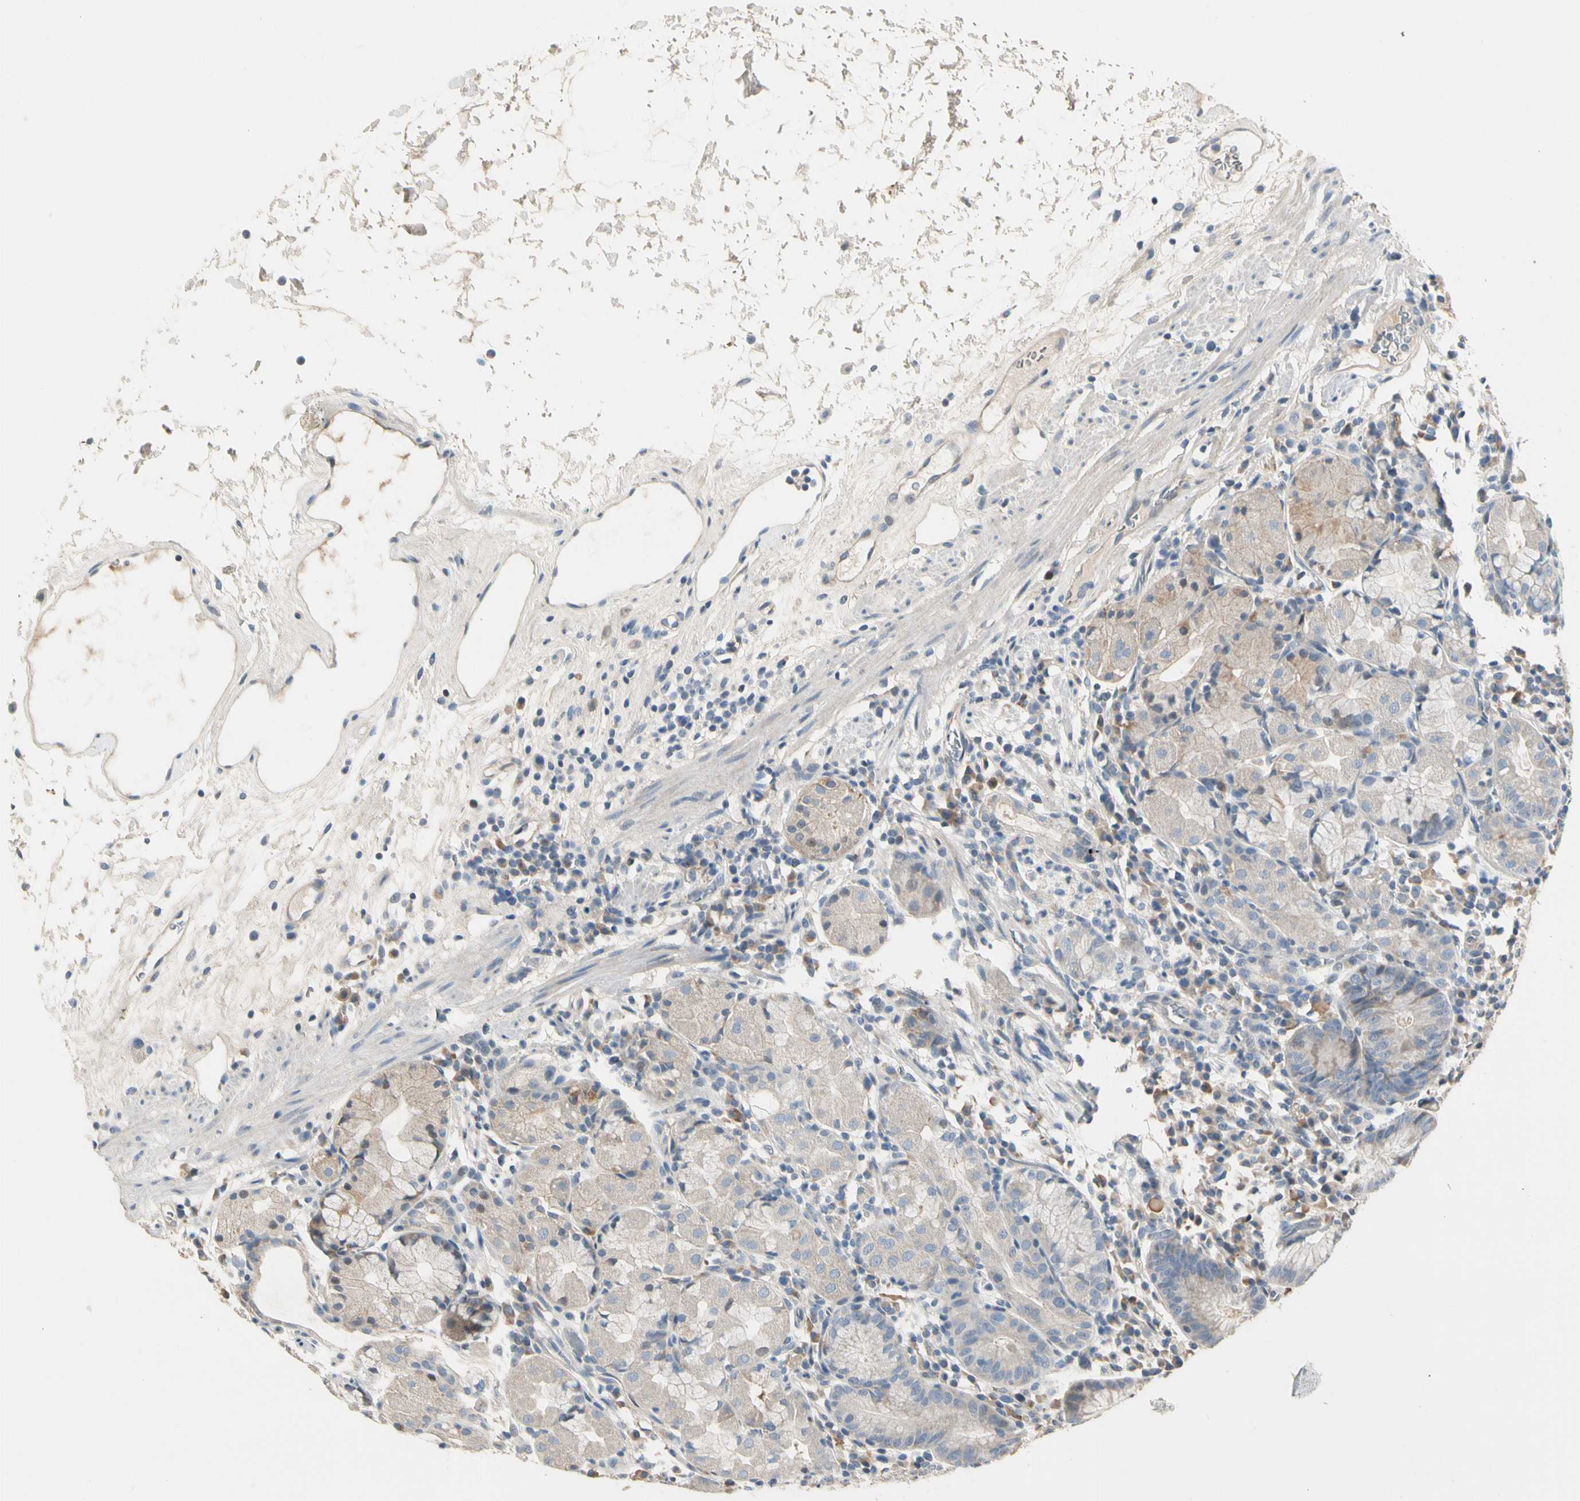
{"staining": {"intensity": "moderate", "quantity": "<25%", "location": "cytoplasmic/membranous"}, "tissue": "stomach", "cell_type": "Glandular cells", "image_type": "normal", "snomed": [{"axis": "morphology", "description": "Normal tissue, NOS"}, {"axis": "topography", "description": "Stomach"}, {"axis": "topography", "description": "Stomach, lower"}], "caption": "Unremarkable stomach demonstrates moderate cytoplasmic/membranous positivity in approximately <25% of glandular cells, visualized by immunohistochemistry.", "gene": "GREM1", "patient": {"sex": "female", "age": 75}}